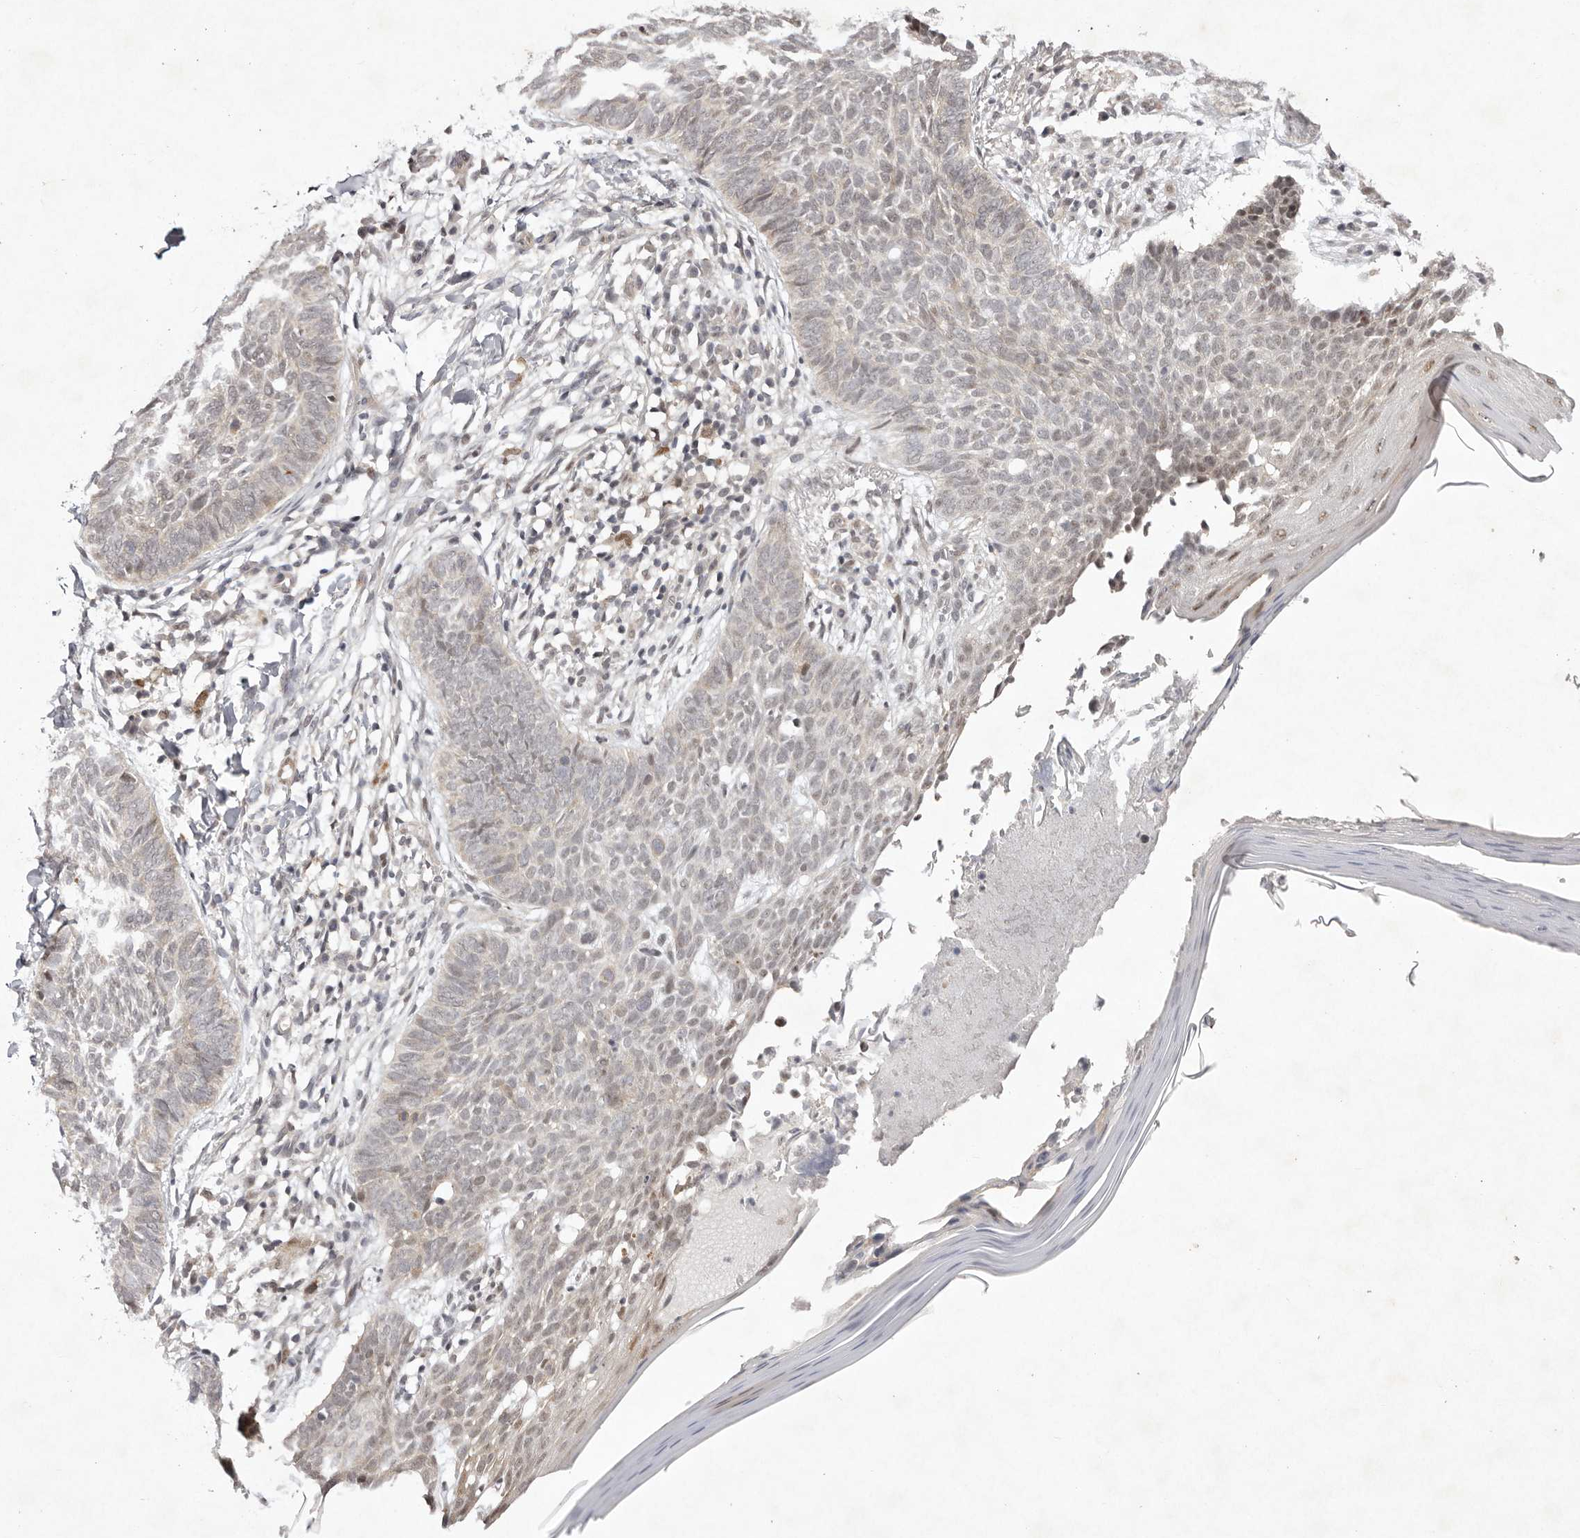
{"staining": {"intensity": "weak", "quantity": "<25%", "location": "nuclear"}, "tissue": "skin cancer", "cell_type": "Tumor cells", "image_type": "cancer", "snomed": [{"axis": "morphology", "description": "Normal tissue, NOS"}, {"axis": "morphology", "description": "Basal cell carcinoma"}, {"axis": "topography", "description": "Skin"}], "caption": "DAB (3,3'-diaminobenzidine) immunohistochemical staining of skin cancer reveals no significant positivity in tumor cells.", "gene": "BUD31", "patient": {"sex": "male", "age": 50}}